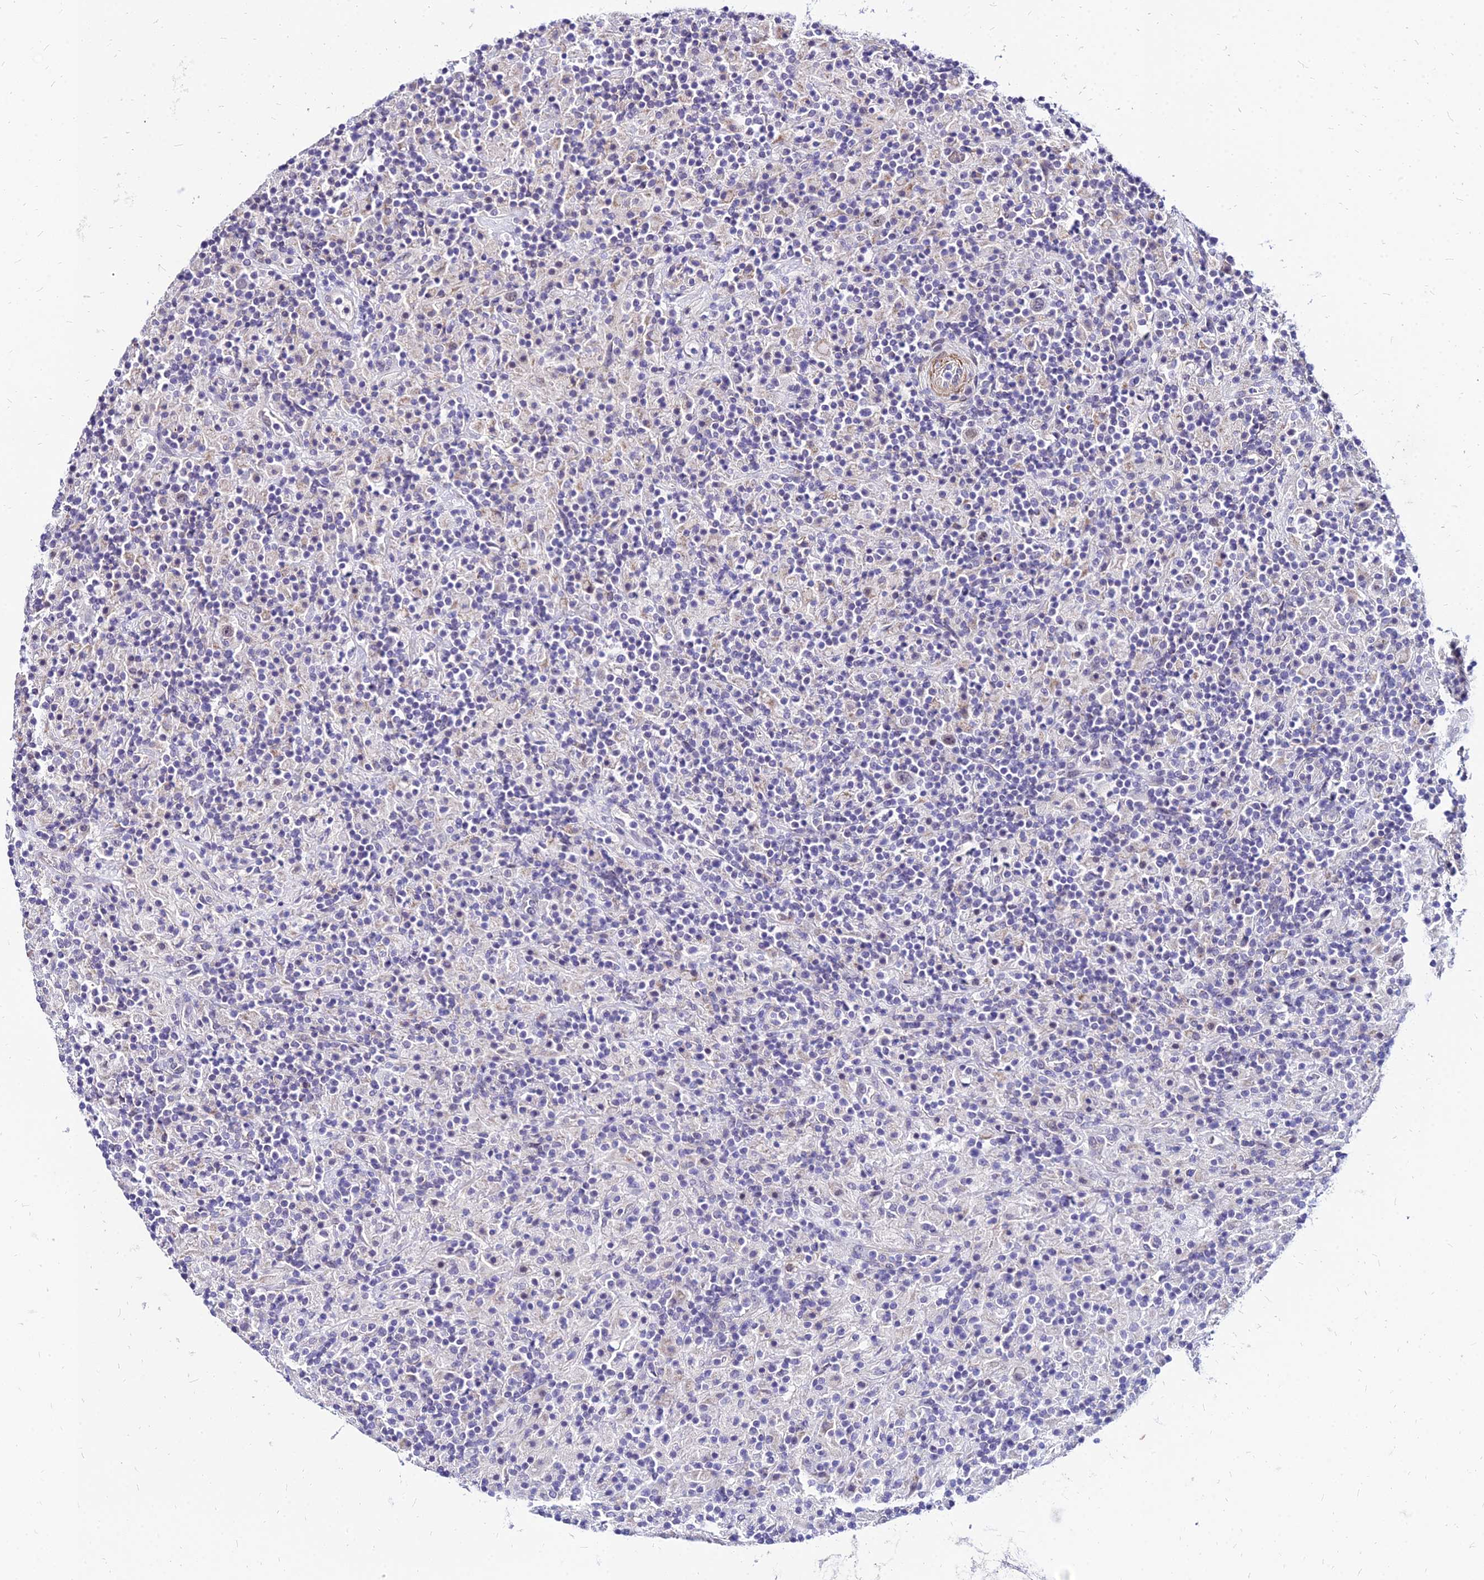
{"staining": {"intensity": "negative", "quantity": "none", "location": "none"}, "tissue": "lymphoma", "cell_type": "Tumor cells", "image_type": "cancer", "snomed": [{"axis": "morphology", "description": "Hodgkin's disease, NOS"}, {"axis": "topography", "description": "Lymph node"}], "caption": "There is no significant positivity in tumor cells of Hodgkin's disease. (DAB immunohistochemistry (IHC) with hematoxylin counter stain).", "gene": "YEATS2", "patient": {"sex": "male", "age": 70}}